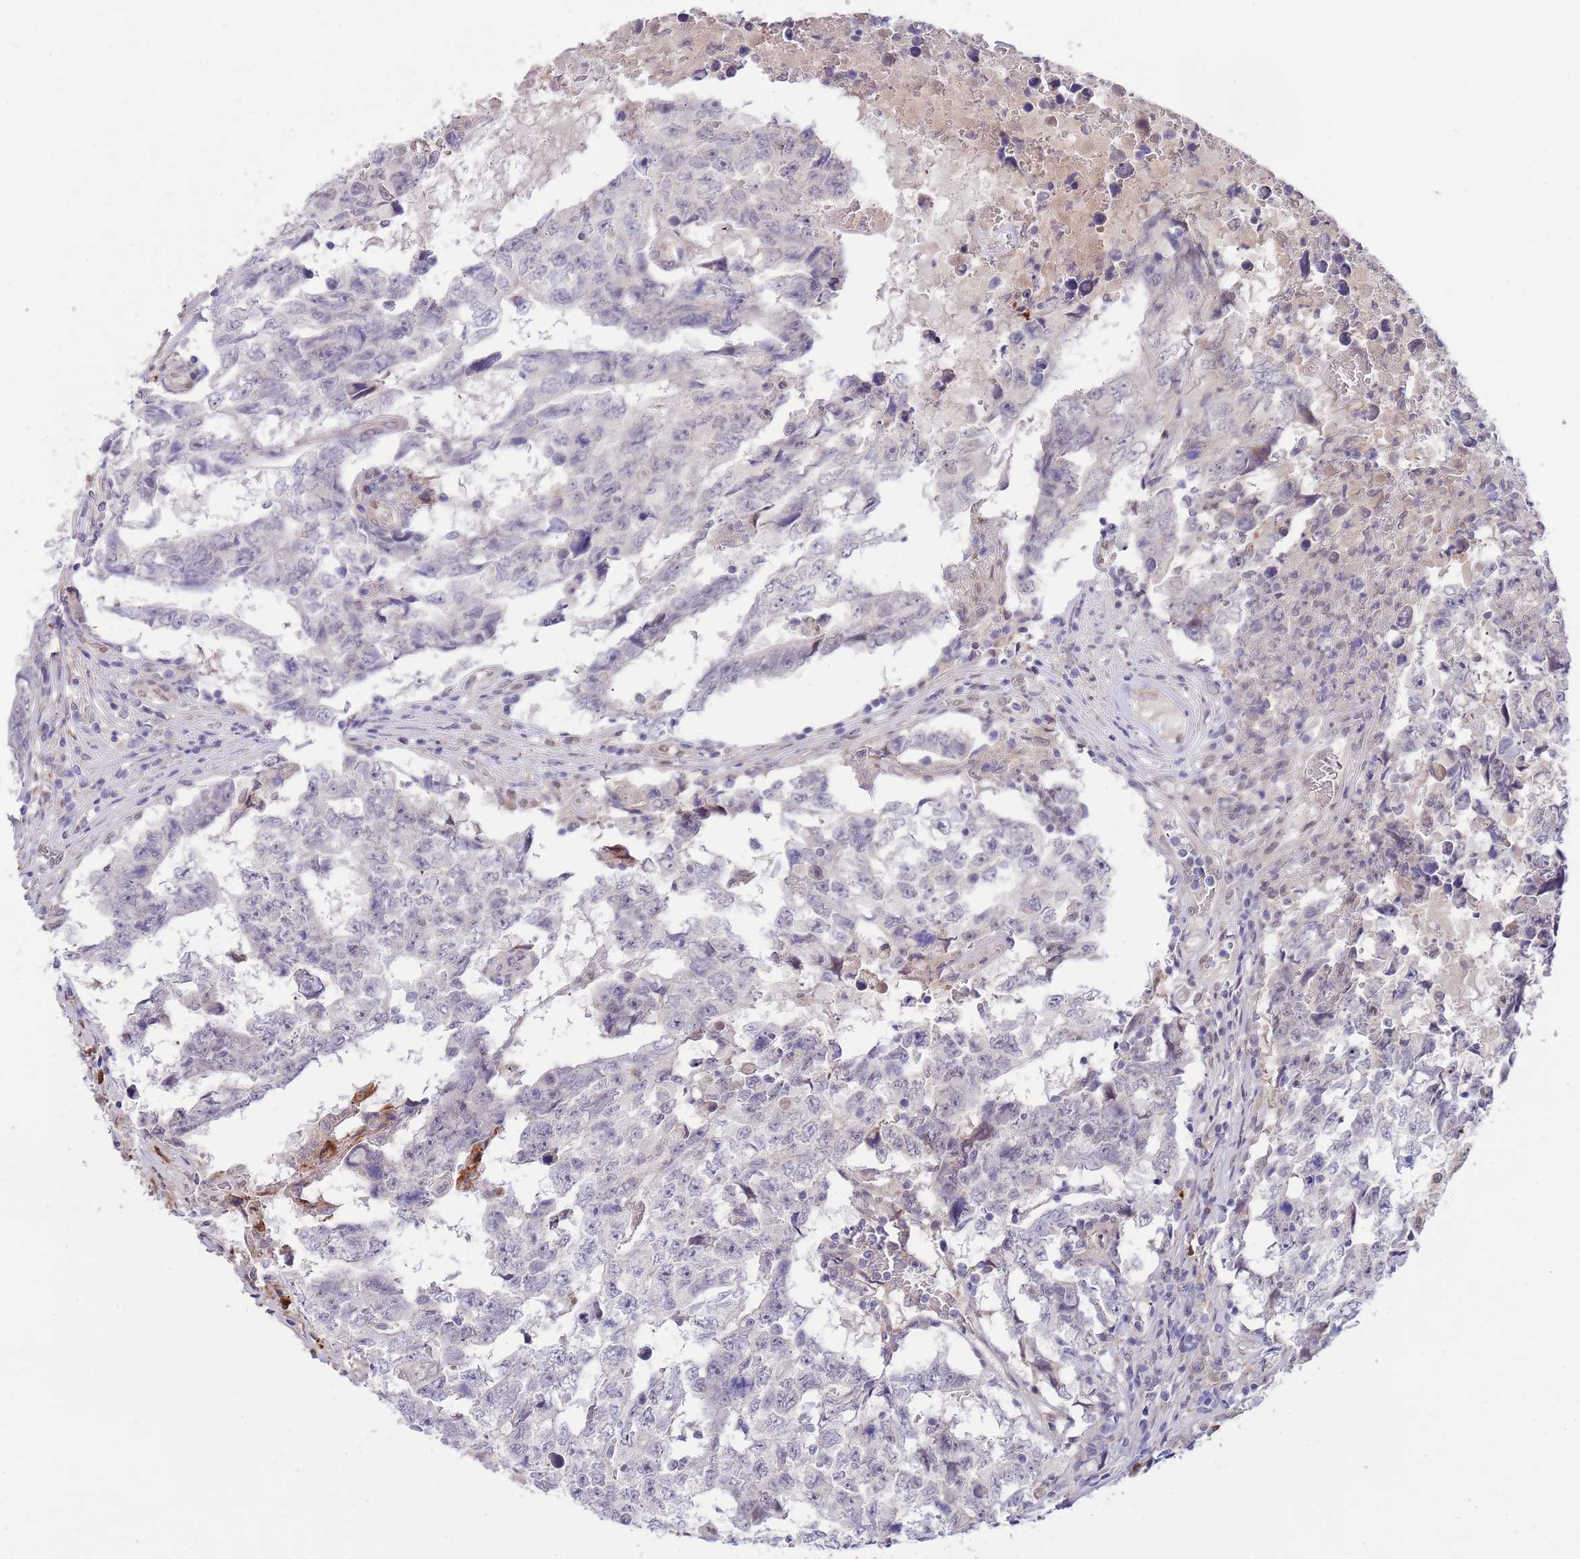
{"staining": {"intensity": "negative", "quantity": "none", "location": "none"}, "tissue": "testis cancer", "cell_type": "Tumor cells", "image_type": "cancer", "snomed": [{"axis": "morphology", "description": "Carcinoma, Embryonal, NOS"}, {"axis": "topography", "description": "Testis"}], "caption": "A high-resolution histopathology image shows IHC staining of testis cancer (embryonal carcinoma), which demonstrates no significant positivity in tumor cells.", "gene": "NLRP6", "patient": {"sex": "male", "age": 25}}